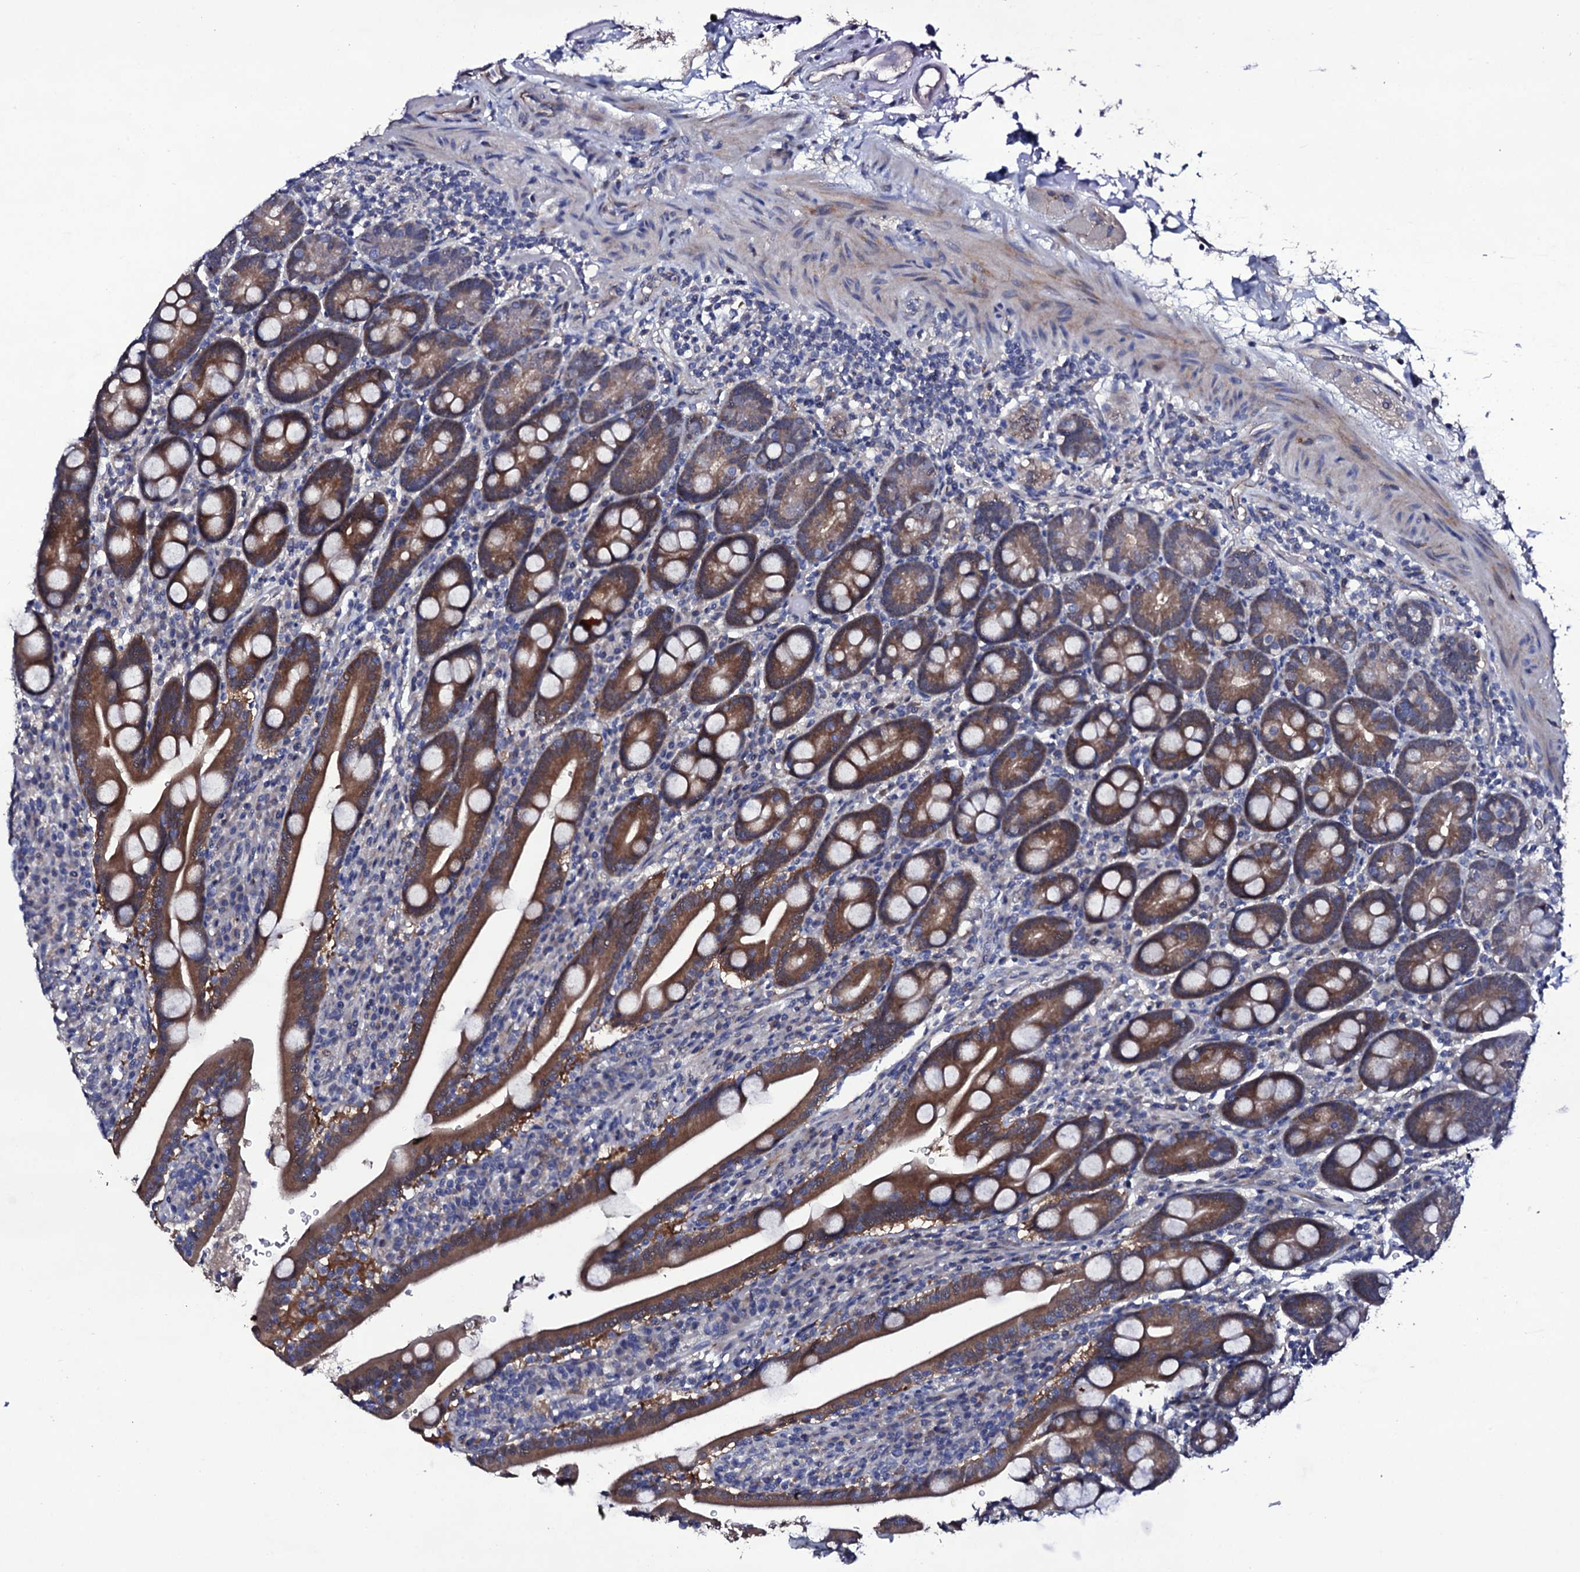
{"staining": {"intensity": "moderate", "quantity": ">75%", "location": "cytoplasmic/membranous"}, "tissue": "duodenum", "cell_type": "Glandular cells", "image_type": "normal", "snomed": [{"axis": "morphology", "description": "Normal tissue, NOS"}, {"axis": "topography", "description": "Duodenum"}], "caption": "Unremarkable duodenum was stained to show a protein in brown. There is medium levels of moderate cytoplasmic/membranous staining in about >75% of glandular cells.", "gene": "BCL2L14", "patient": {"sex": "male", "age": 35}}